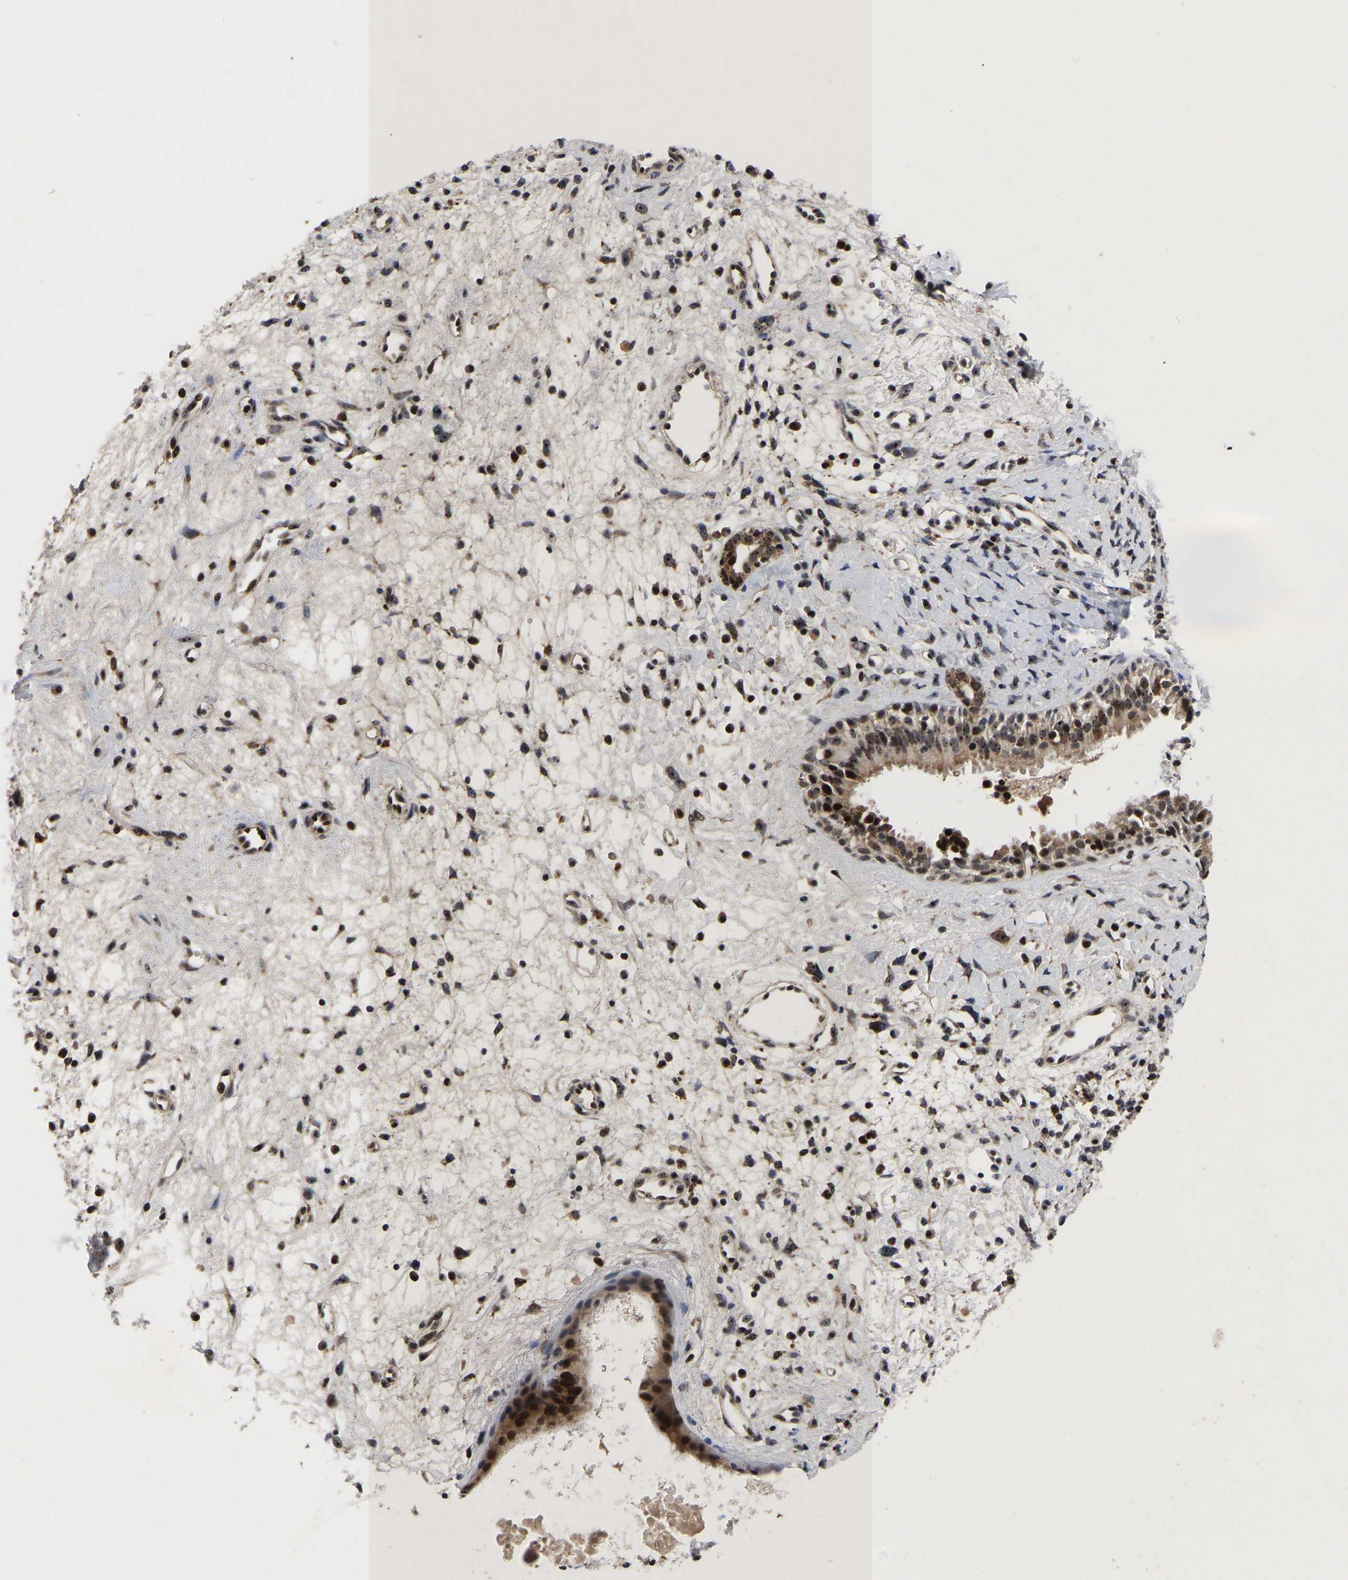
{"staining": {"intensity": "strong", "quantity": ">75%", "location": "cytoplasmic/membranous,nuclear"}, "tissue": "nasopharynx", "cell_type": "Respiratory epithelial cells", "image_type": "normal", "snomed": [{"axis": "morphology", "description": "Normal tissue, NOS"}, {"axis": "topography", "description": "Nasopharynx"}], "caption": "About >75% of respiratory epithelial cells in benign human nasopharynx reveal strong cytoplasmic/membranous,nuclear protein staining as visualized by brown immunohistochemical staining.", "gene": "JUNB", "patient": {"sex": "male", "age": 22}}